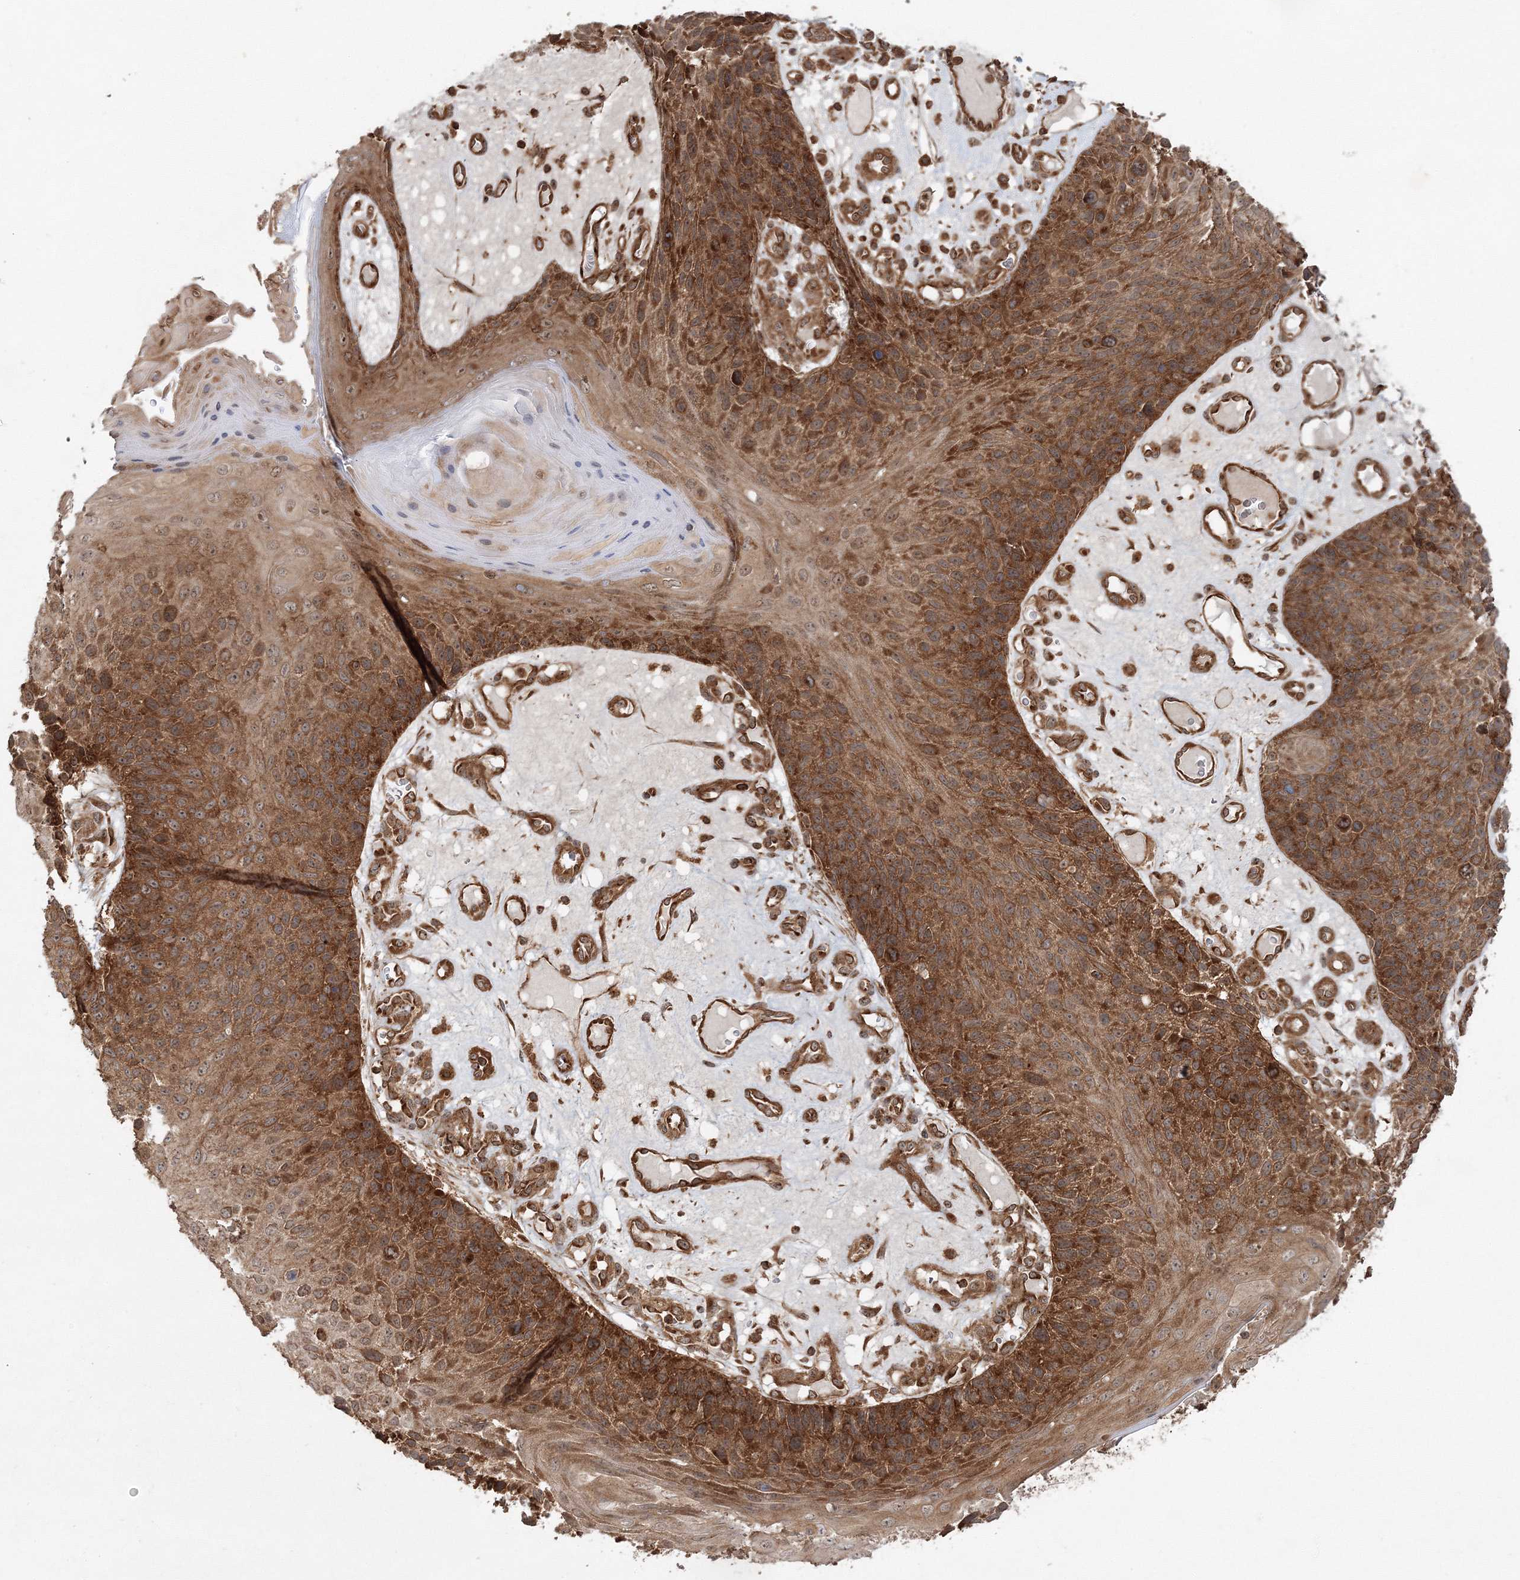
{"staining": {"intensity": "strong", "quantity": ">75%", "location": "cytoplasmic/membranous"}, "tissue": "skin cancer", "cell_type": "Tumor cells", "image_type": "cancer", "snomed": [{"axis": "morphology", "description": "Squamous cell carcinoma, NOS"}, {"axis": "topography", "description": "Skin"}], "caption": "An image showing strong cytoplasmic/membranous positivity in about >75% of tumor cells in squamous cell carcinoma (skin), as visualized by brown immunohistochemical staining.", "gene": "WDR37", "patient": {"sex": "female", "age": 88}}